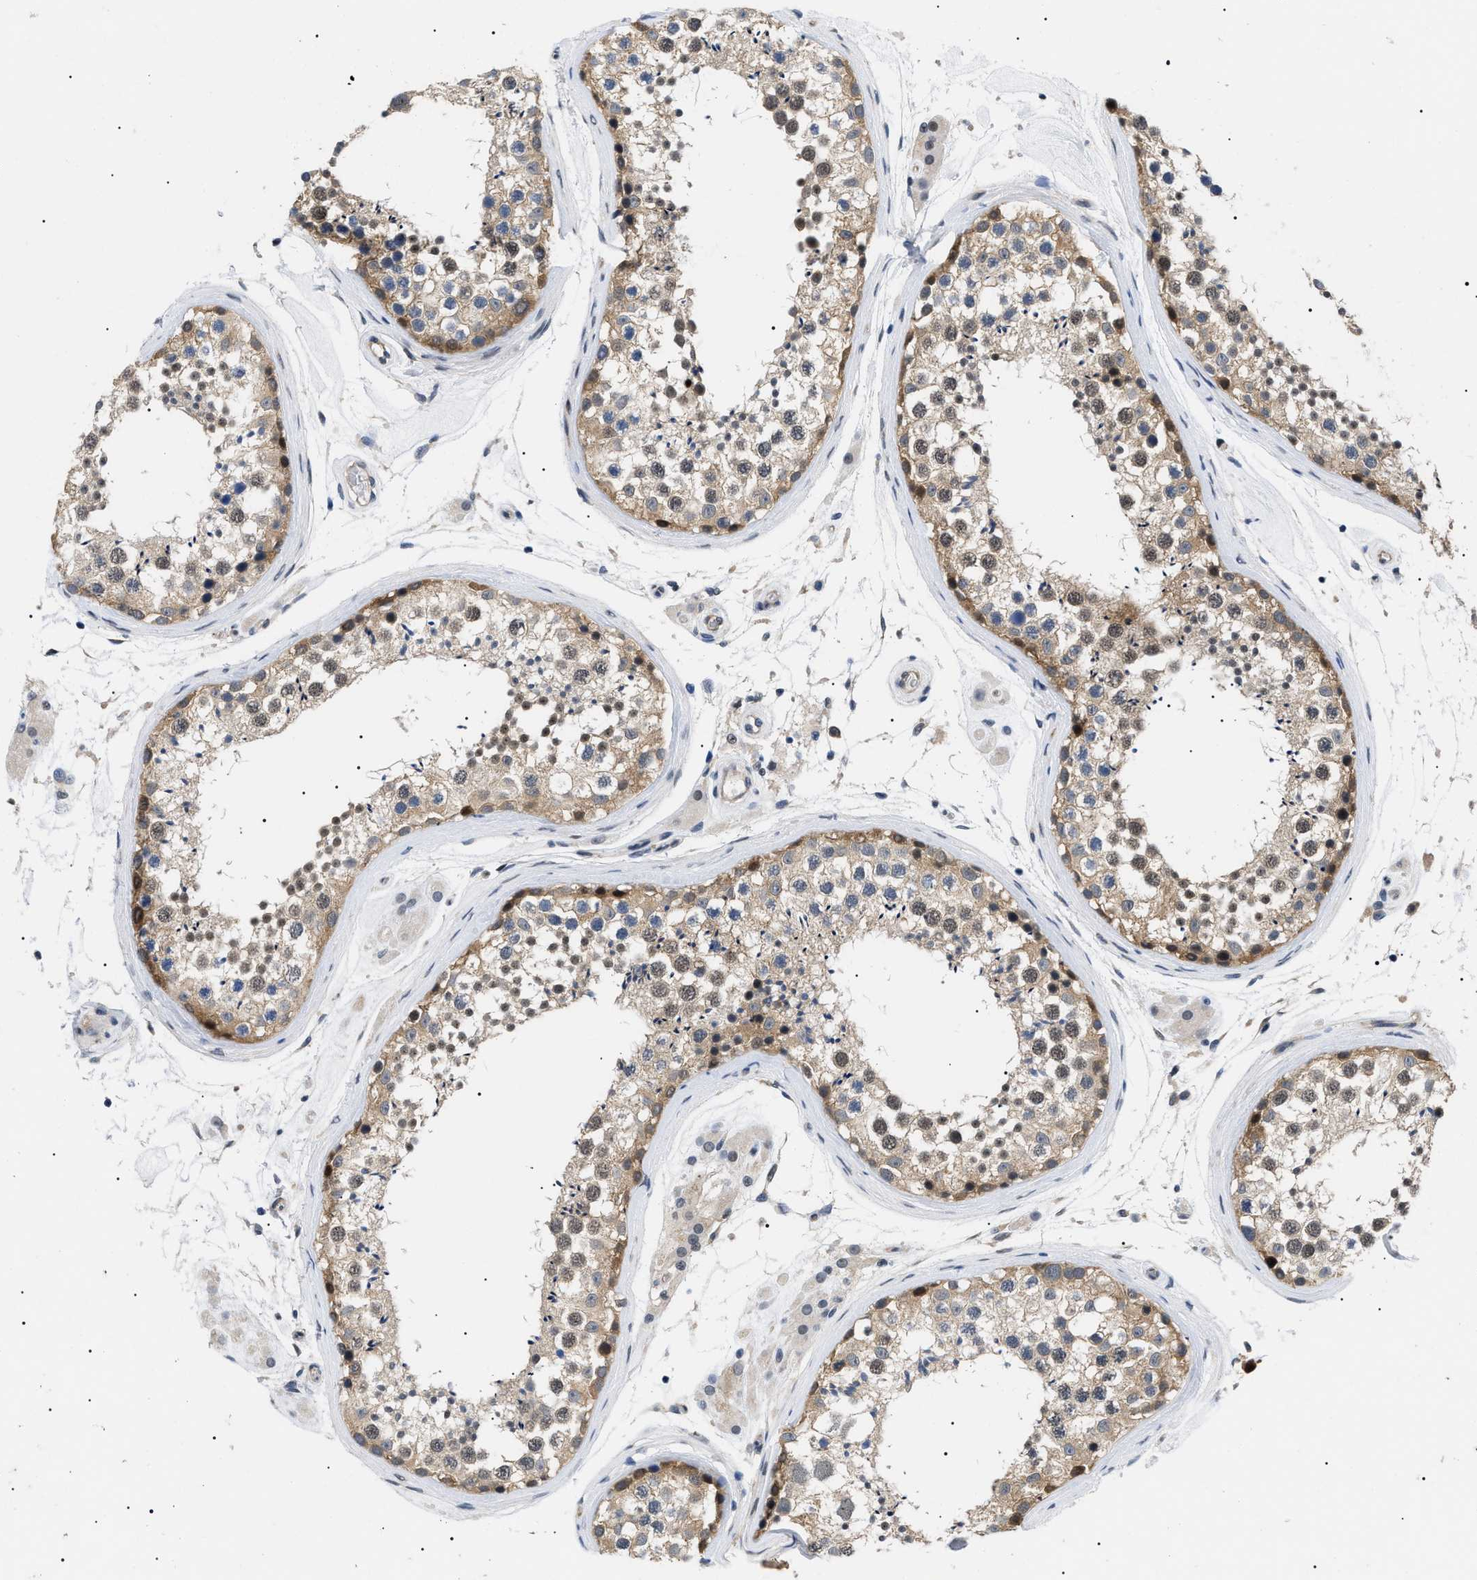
{"staining": {"intensity": "moderate", "quantity": ">75%", "location": "cytoplasmic/membranous"}, "tissue": "testis", "cell_type": "Cells in seminiferous ducts", "image_type": "normal", "snomed": [{"axis": "morphology", "description": "Normal tissue, NOS"}, {"axis": "topography", "description": "Testis"}], "caption": "This photomicrograph demonstrates benign testis stained with immunohistochemistry to label a protein in brown. The cytoplasmic/membranous of cells in seminiferous ducts show moderate positivity for the protein. Nuclei are counter-stained blue.", "gene": "GARRE1", "patient": {"sex": "male", "age": 46}}